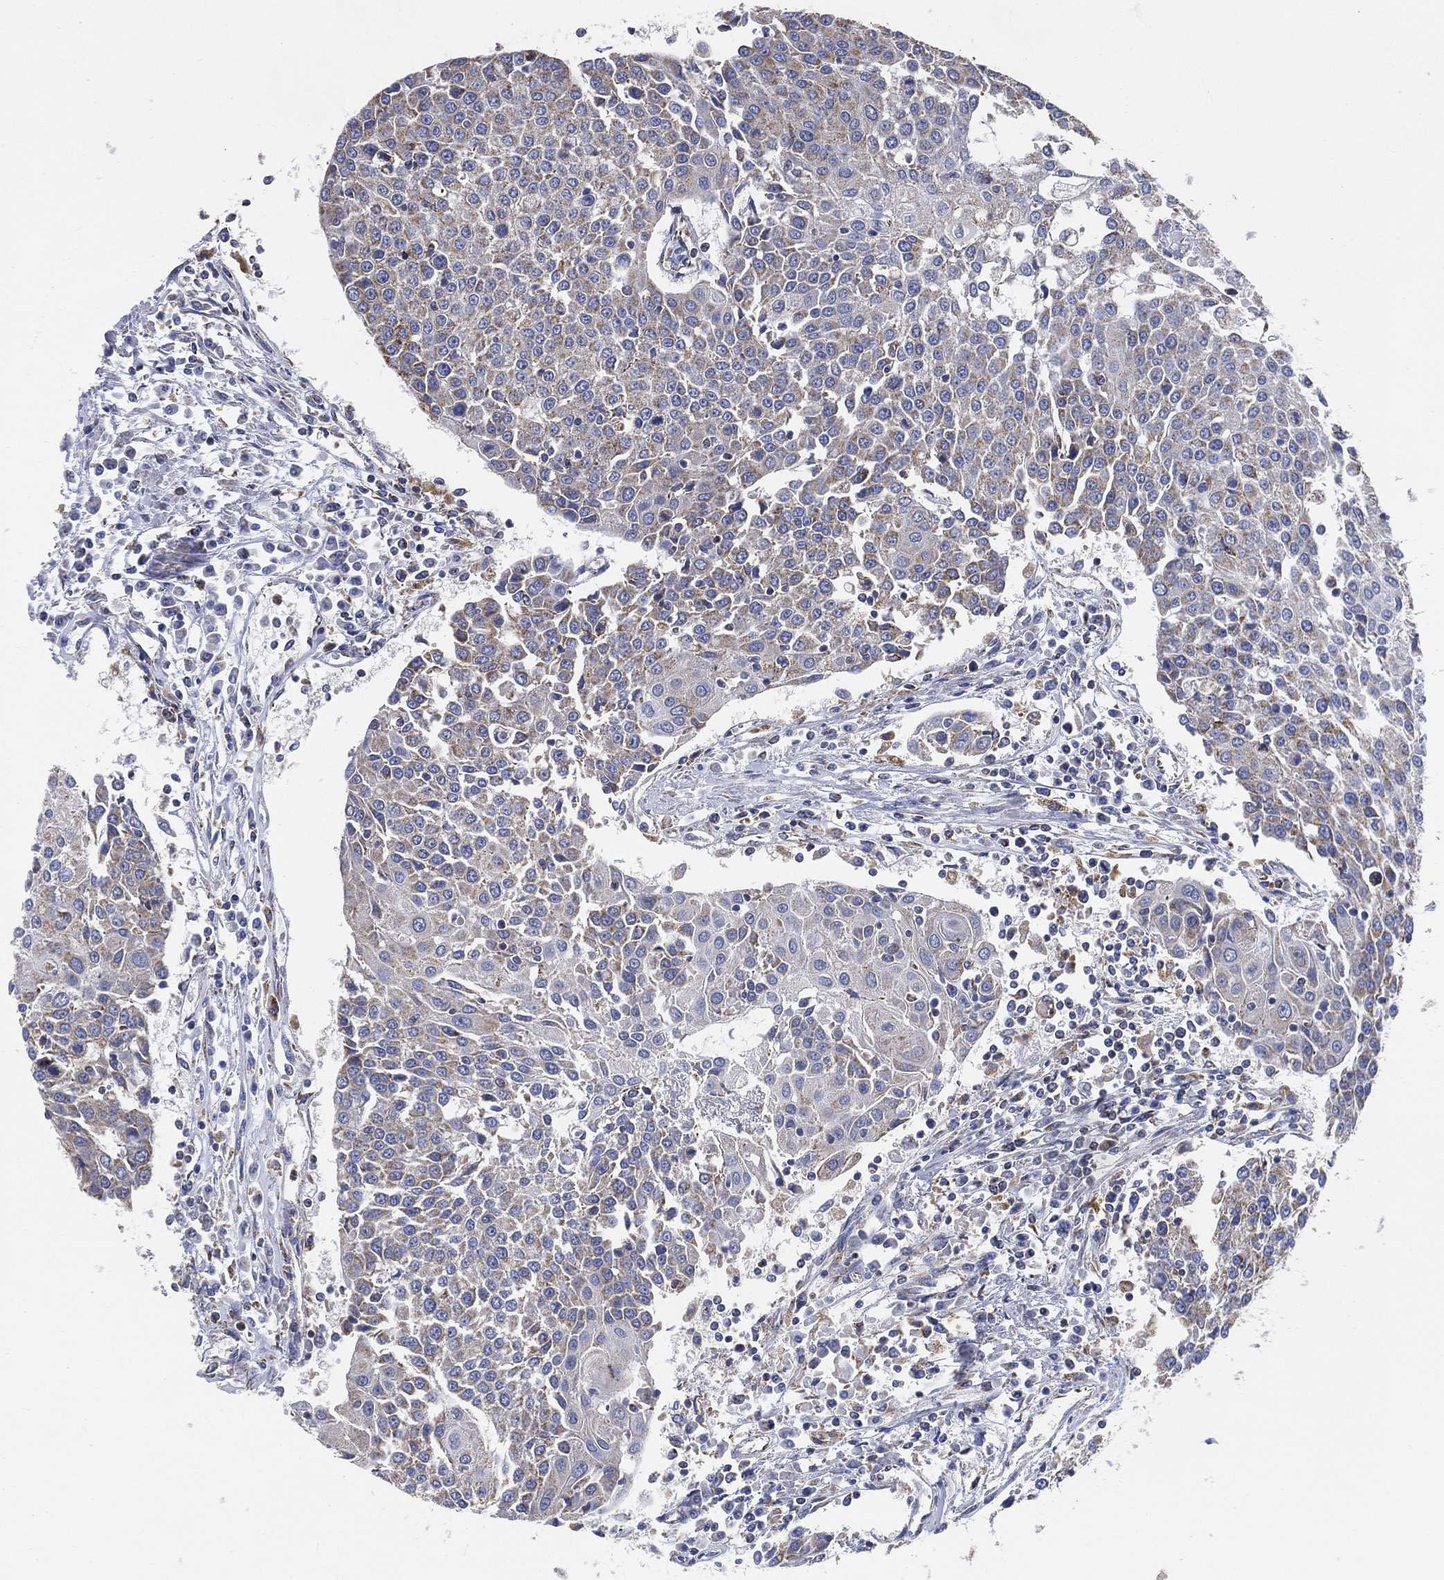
{"staining": {"intensity": "weak", "quantity": "<25%", "location": "cytoplasmic/membranous"}, "tissue": "urothelial cancer", "cell_type": "Tumor cells", "image_type": "cancer", "snomed": [{"axis": "morphology", "description": "Urothelial carcinoma, High grade"}, {"axis": "topography", "description": "Urinary bladder"}], "caption": "The immunohistochemistry image has no significant expression in tumor cells of urothelial cancer tissue.", "gene": "GCAT", "patient": {"sex": "female", "age": 85}}